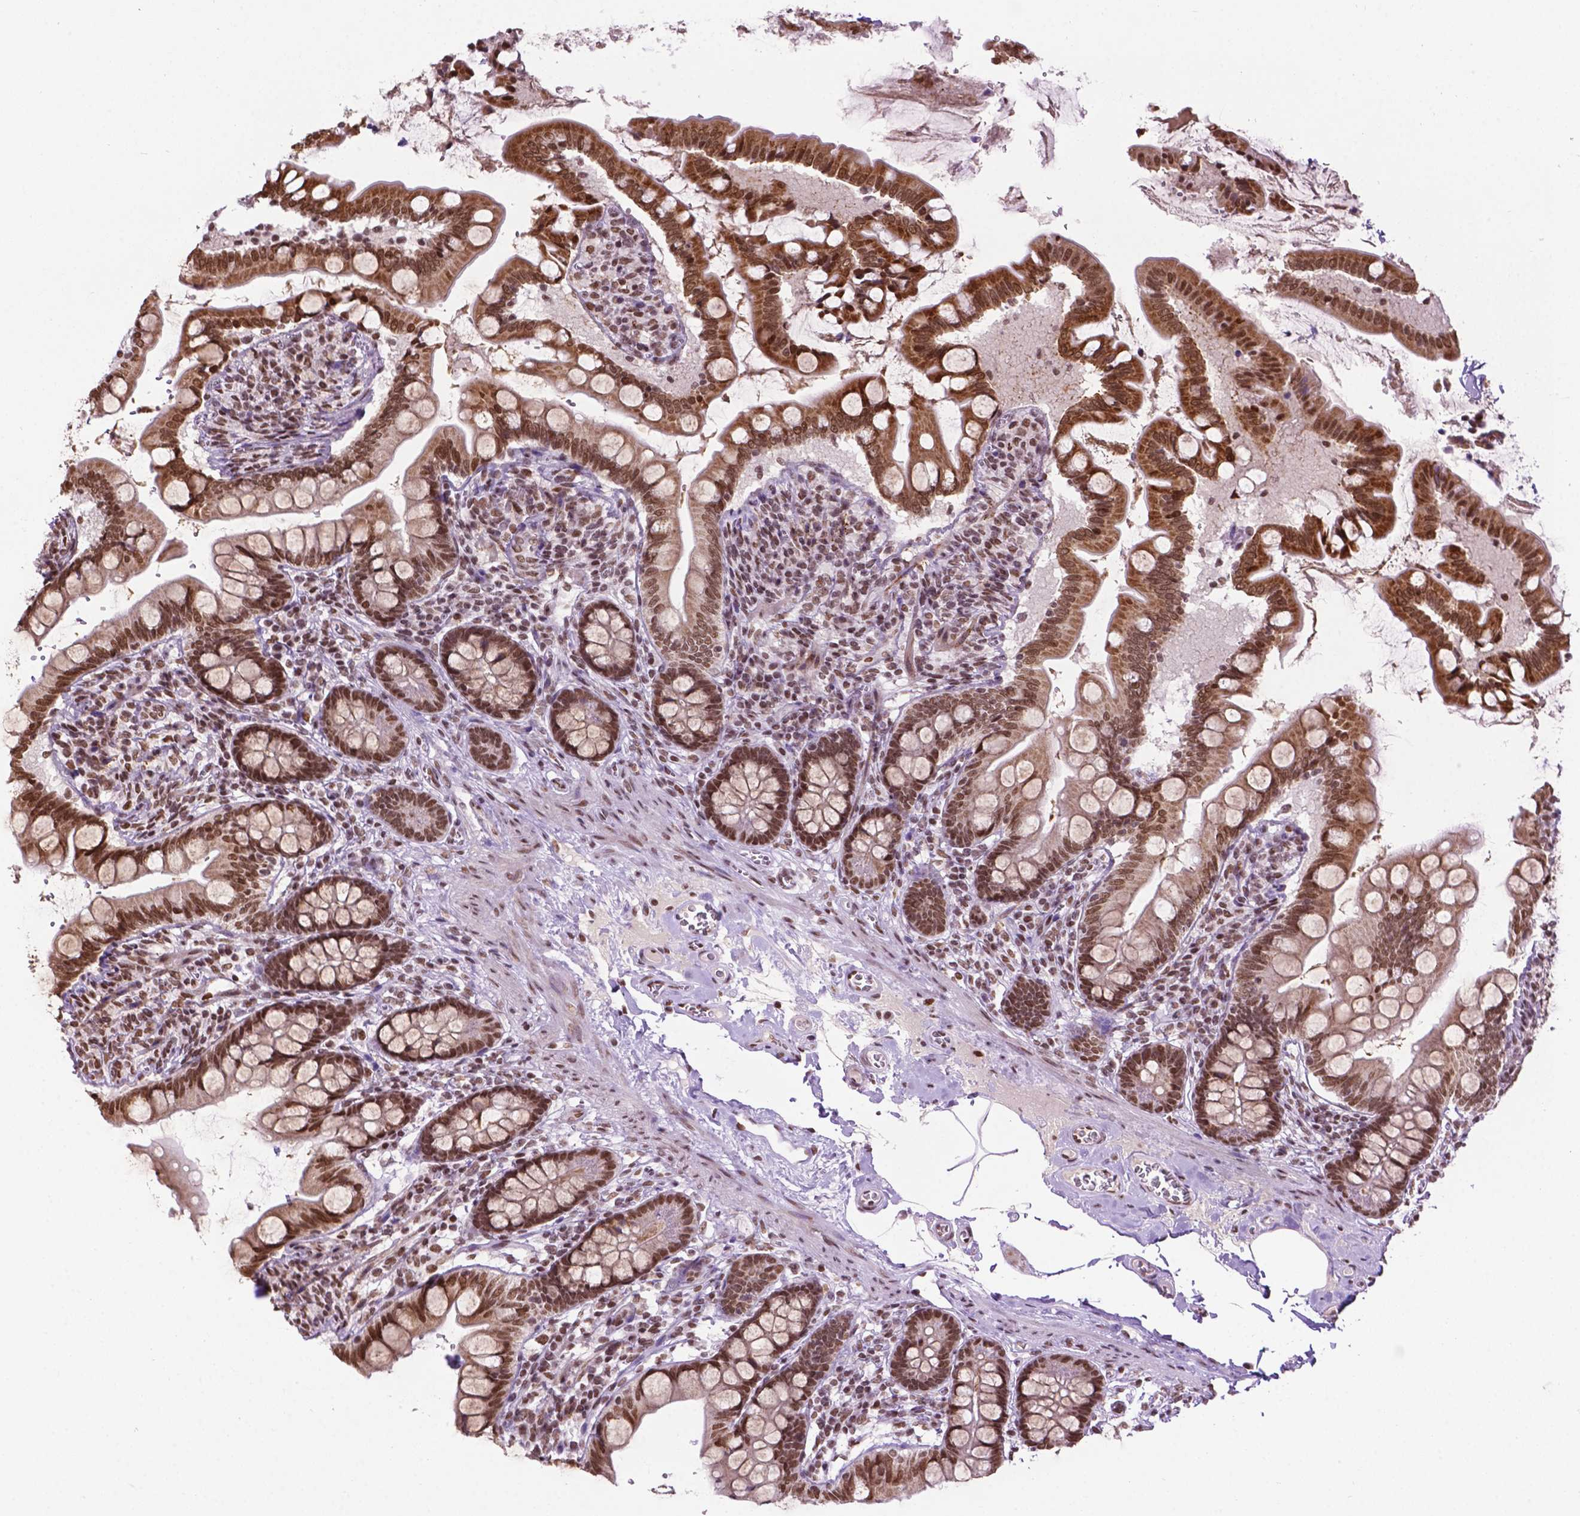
{"staining": {"intensity": "moderate", "quantity": ">75%", "location": "cytoplasmic/membranous,nuclear"}, "tissue": "small intestine", "cell_type": "Glandular cells", "image_type": "normal", "snomed": [{"axis": "morphology", "description": "Normal tissue, NOS"}, {"axis": "topography", "description": "Small intestine"}], "caption": "IHC staining of unremarkable small intestine, which demonstrates medium levels of moderate cytoplasmic/membranous,nuclear positivity in approximately >75% of glandular cells indicating moderate cytoplasmic/membranous,nuclear protein expression. The staining was performed using DAB (brown) for protein detection and nuclei were counterstained in hematoxylin (blue).", "gene": "COL23A1", "patient": {"sex": "female", "age": 56}}